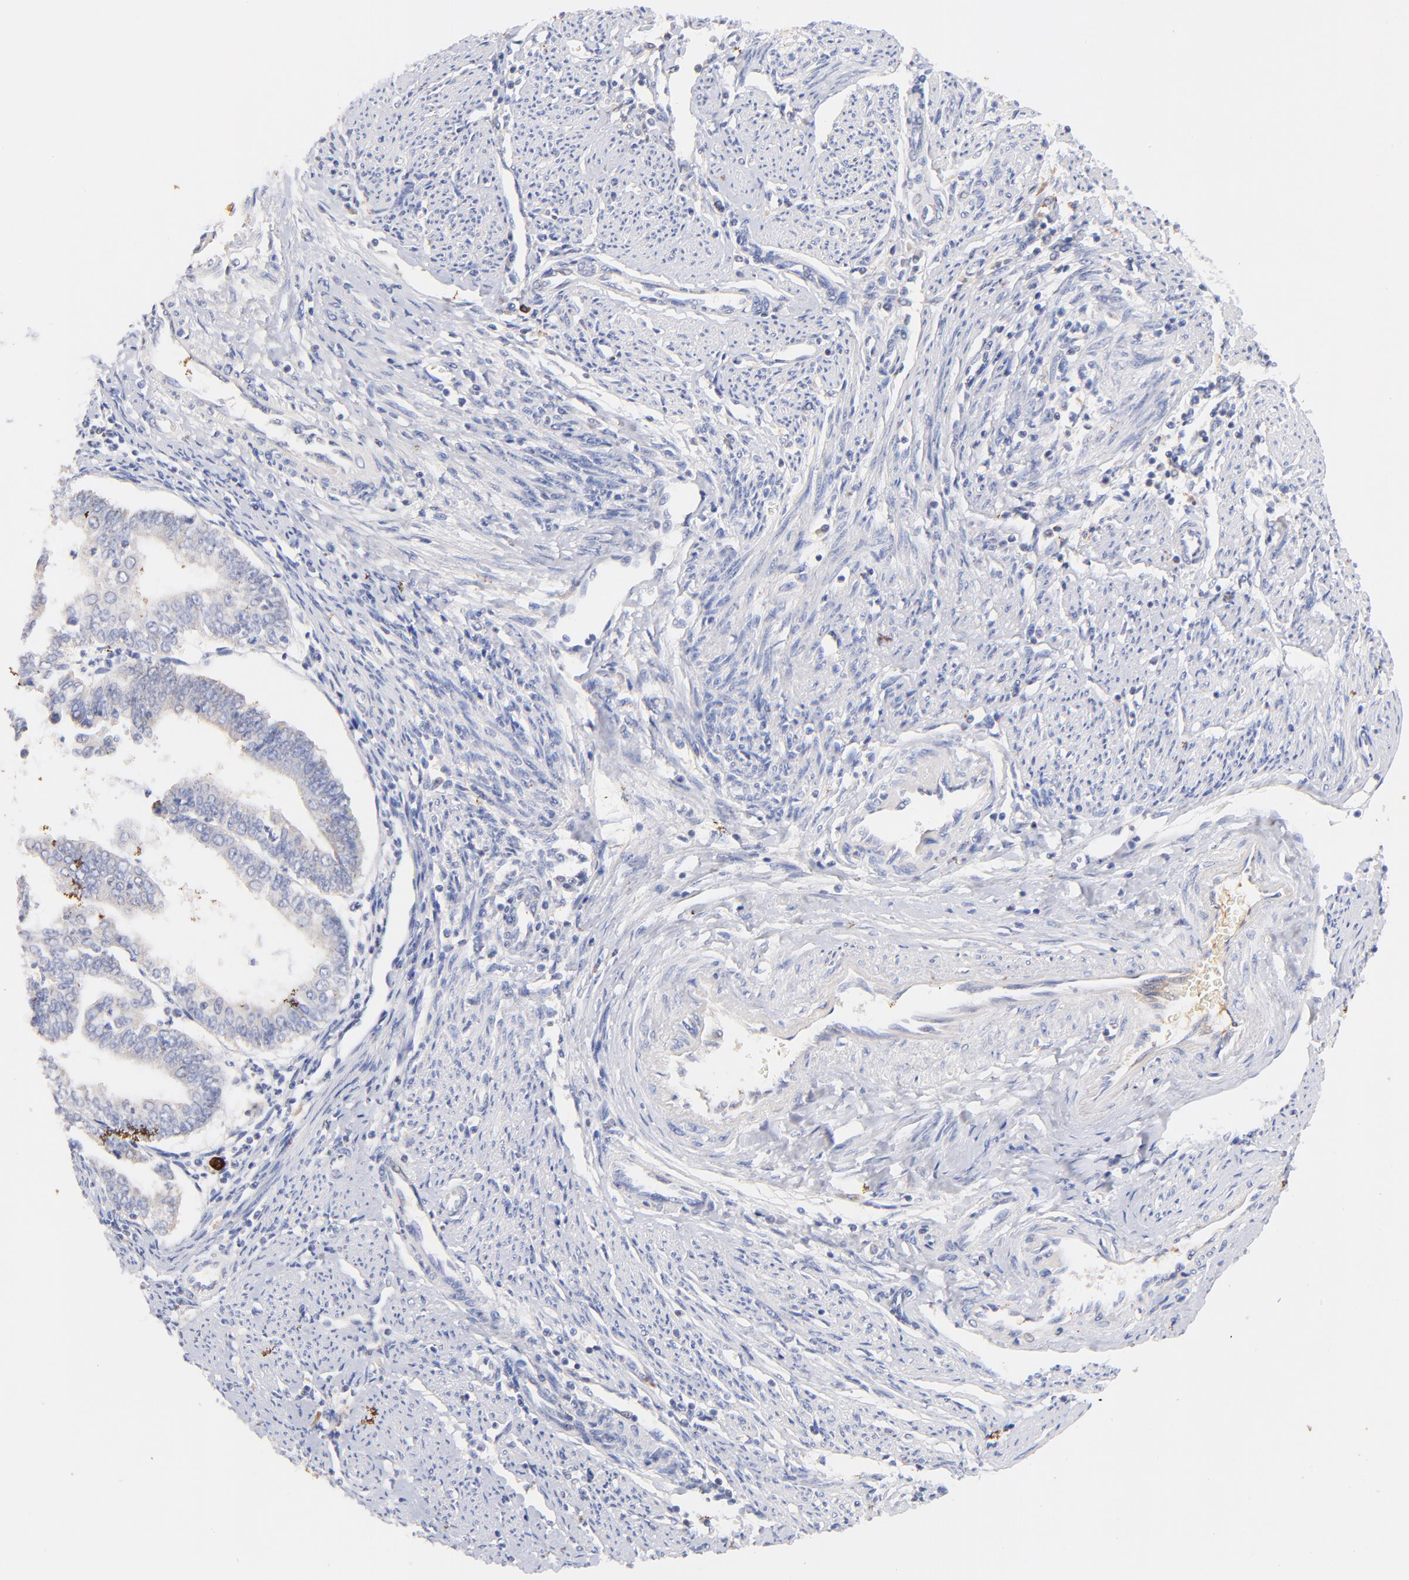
{"staining": {"intensity": "negative", "quantity": "none", "location": "none"}, "tissue": "endometrial cancer", "cell_type": "Tumor cells", "image_type": "cancer", "snomed": [{"axis": "morphology", "description": "Adenocarcinoma, NOS"}, {"axis": "topography", "description": "Endometrium"}], "caption": "DAB immunohistochemical staining of endometrial cancer demonstrates no significant positivity in tumor cells.", "gene": "IGLV7-43", "patient": {"sex": "female", "age": 75}}